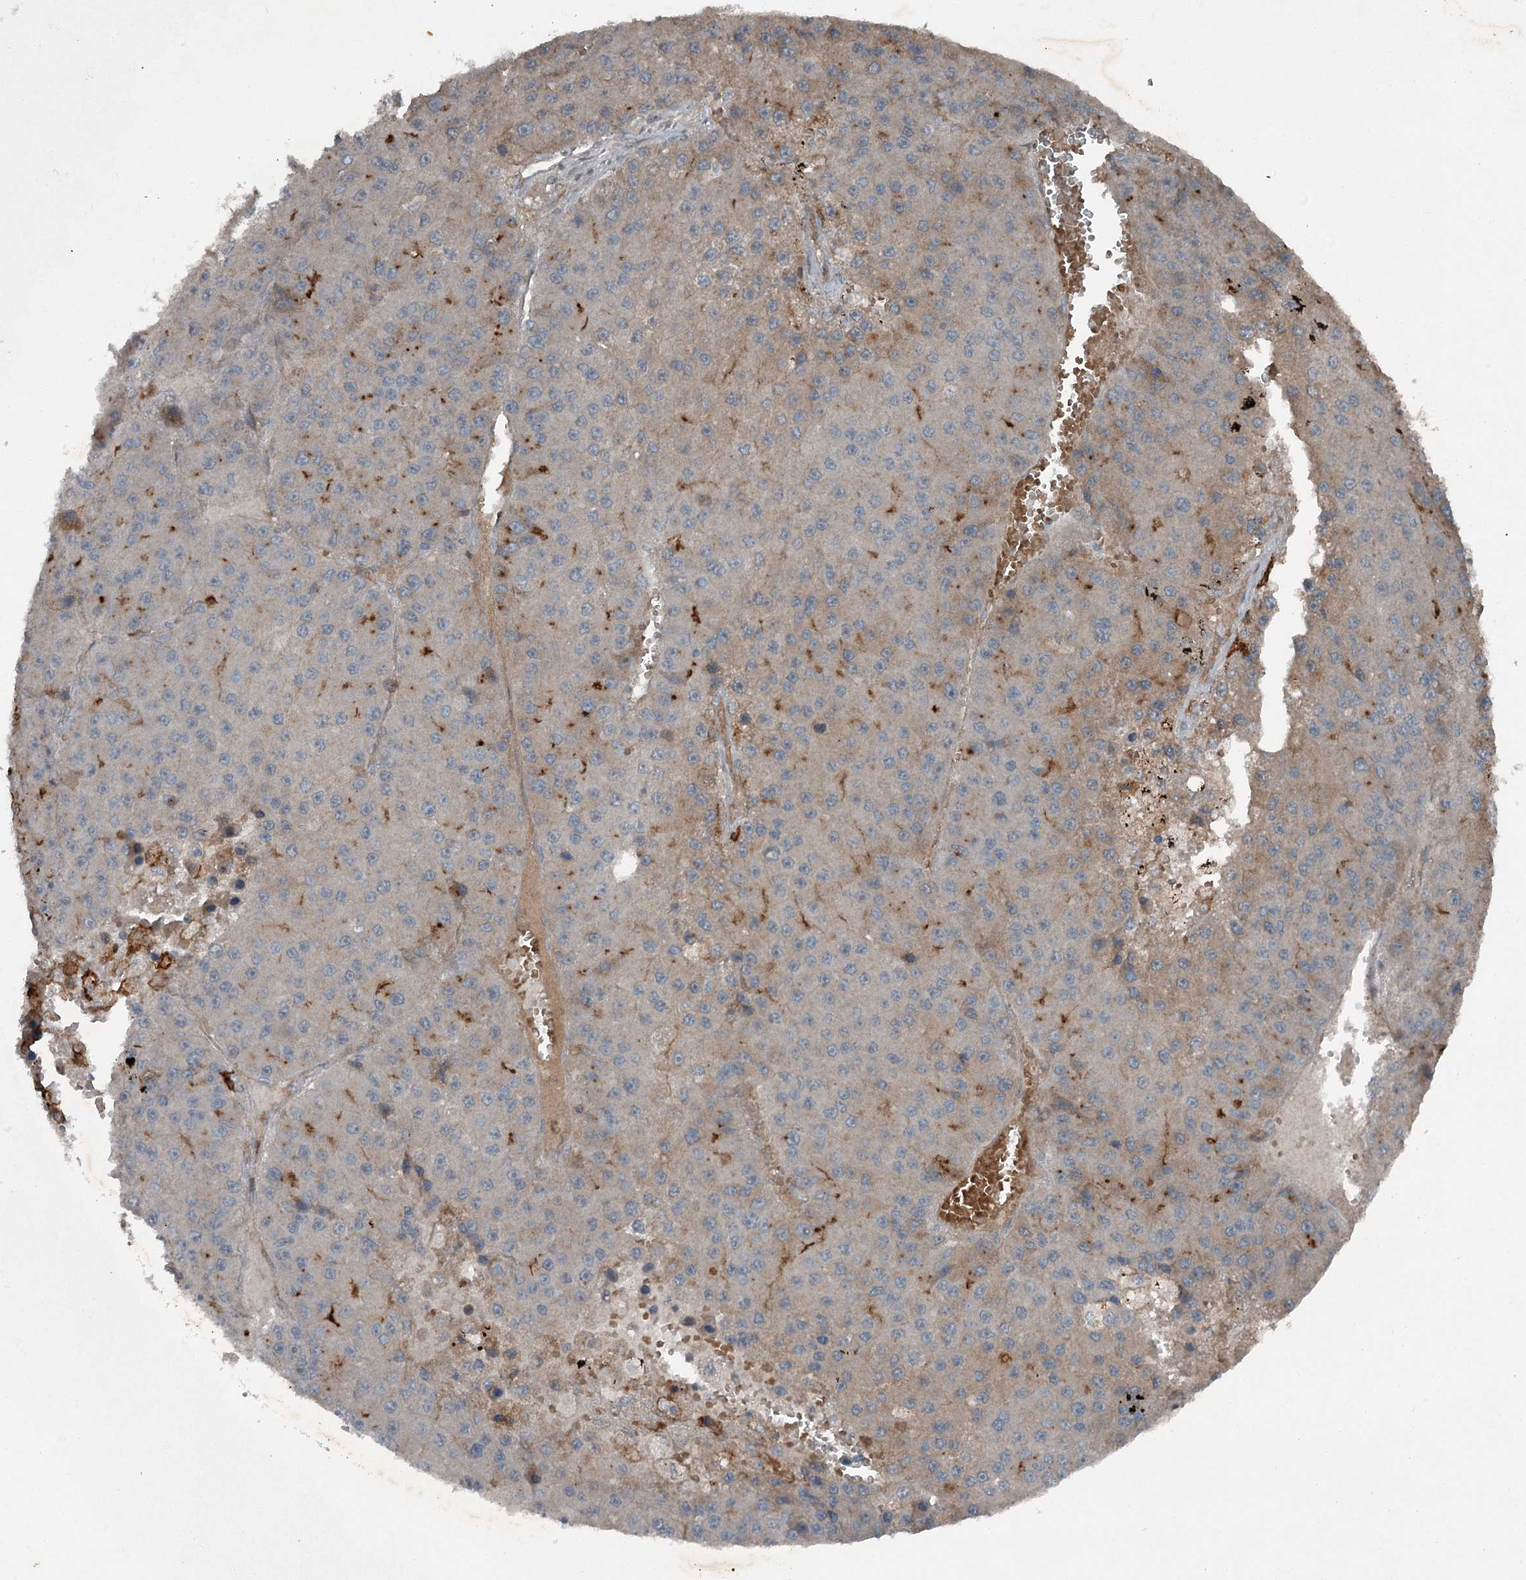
{"staining": {"intensity": "weak", "quantity": "<25%", "location": "cytoplasmic/membranous"}, "tissue": "liver cancer", "cell_type": "Tumor cells", "image_type": "cancer", "snomed": [{"axis": "morphology", "description": "Carcinoma, Hepatocellular, NOS"}, {"axis": "topography", "description": "Liver"}], "caption": "Tumor cells are negative for protein expression in human hepatocellular carcinoma (liver).", "gene": "SLC39A8", "patient": {"sex": "female", "age": 73}}